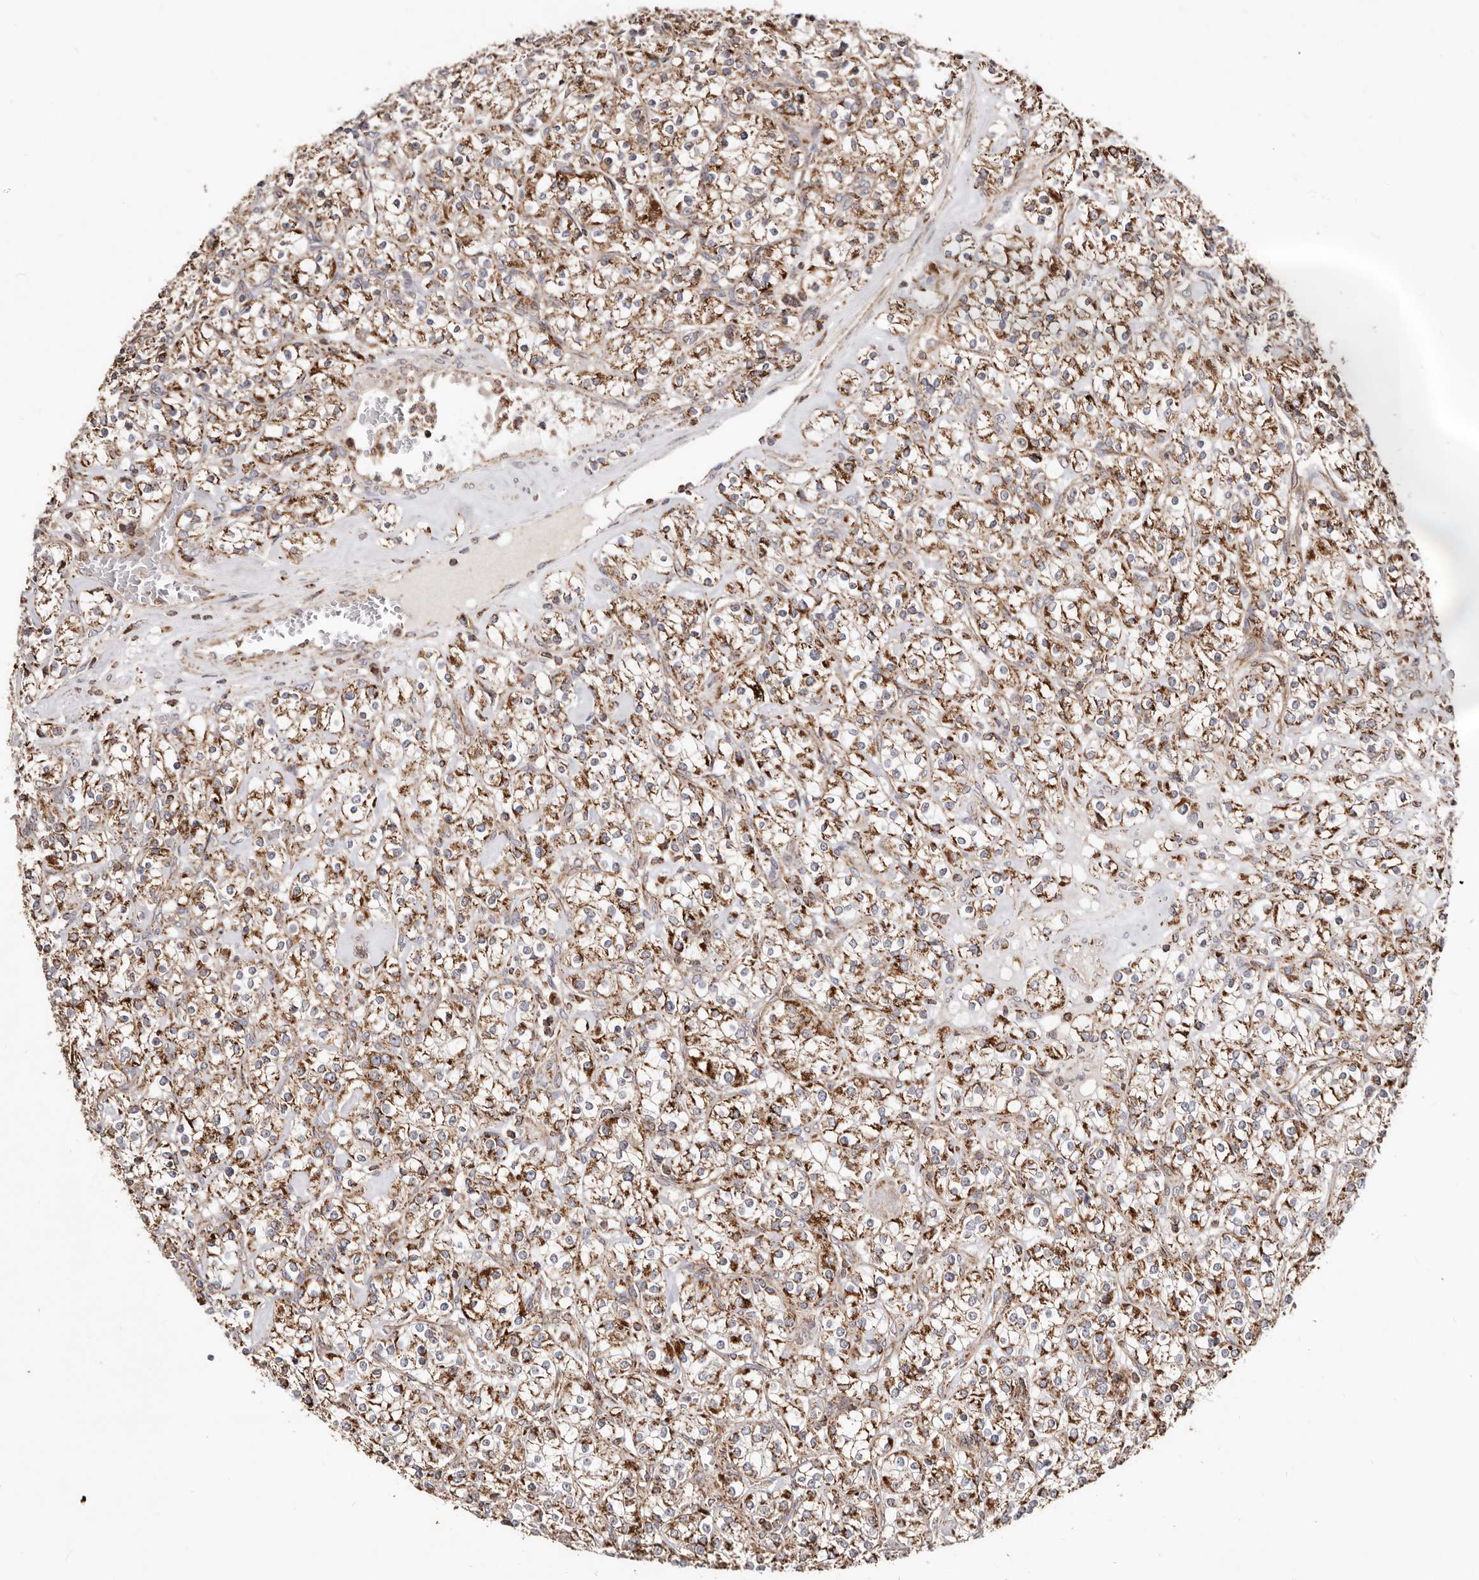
{"staining": {"intensity": "strong", "quantity": ">75%", "location": "cytoplasmic/membranous"}, "tissue": "renal cancer", "cell_type": "Tumor cells", "image_type": "cancer", "snomed": [{"axis": "morphology", "description": "Adenocarcinoma, NOS"}, {"axis": "topography", "description": "Kidney"}], "caption": "The image demonstrates immunohistochemical staining of renal cancer. There is strong cytoplasmic/membranous expression is present in approximately >75% of tumor cells.", "gene": "PRKACB", "patient": {"sex": "male", "age": 77}}